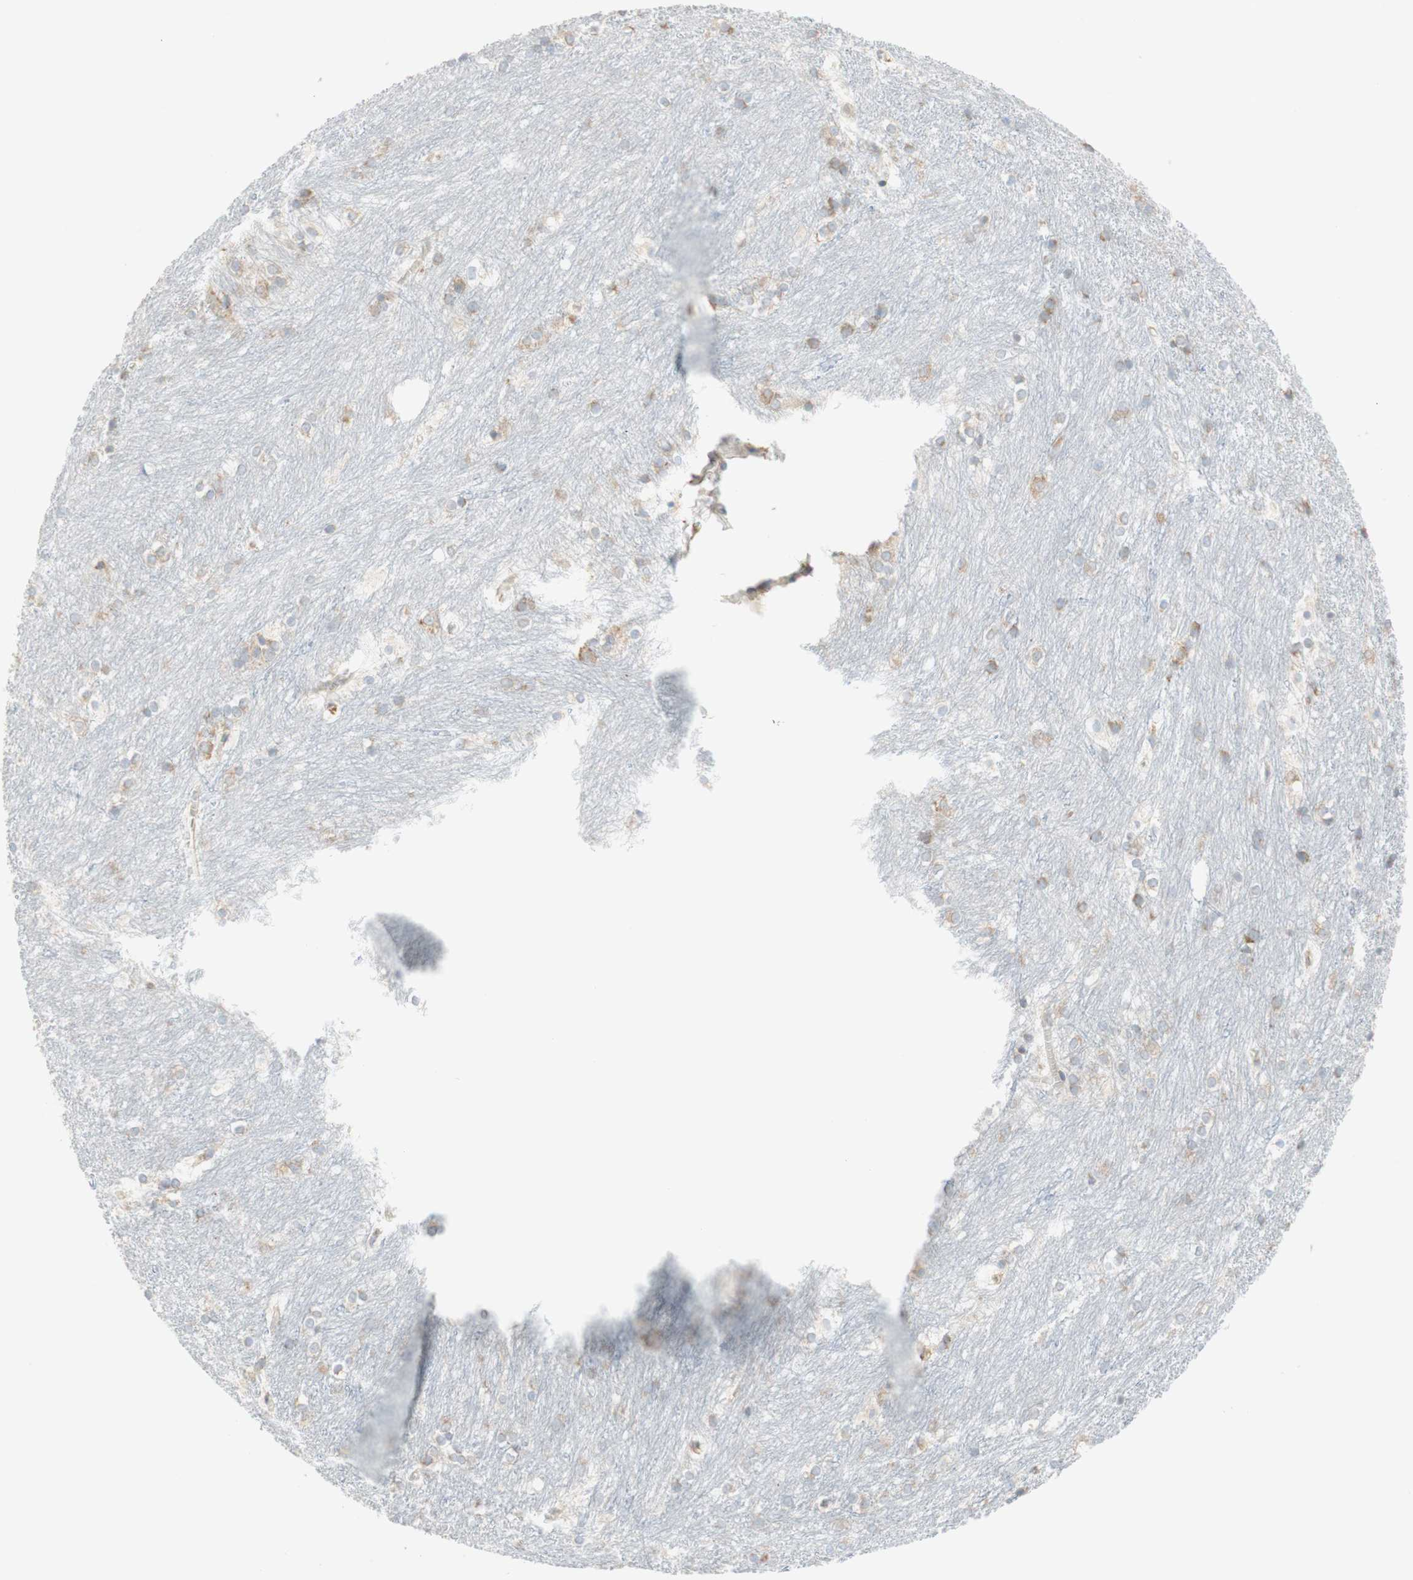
{"staining": {"intensity": "negative", "quantity": "none", "location": "none"}, "tissue": "caudate", "cell_type": "Glial cells", "image_type": "normal", "snomed": [{"axis": "morphology", "description": "Normal tissue, NOS"}, {"axis": "topography", "description": "Lateral ventricle wall"}], "caption": "A photomicrograph of caudate stained for a protein displays no brown staining in glial cells. The staining was performed using DAB (3,3'-diaminobenzidine) to visualize the protein expression in brown, while the nuclei were stained in blue with hematoxylin (Magnification: 20x).", "gene": "MANF", "patient": {"sex": "female", "age": 19}}